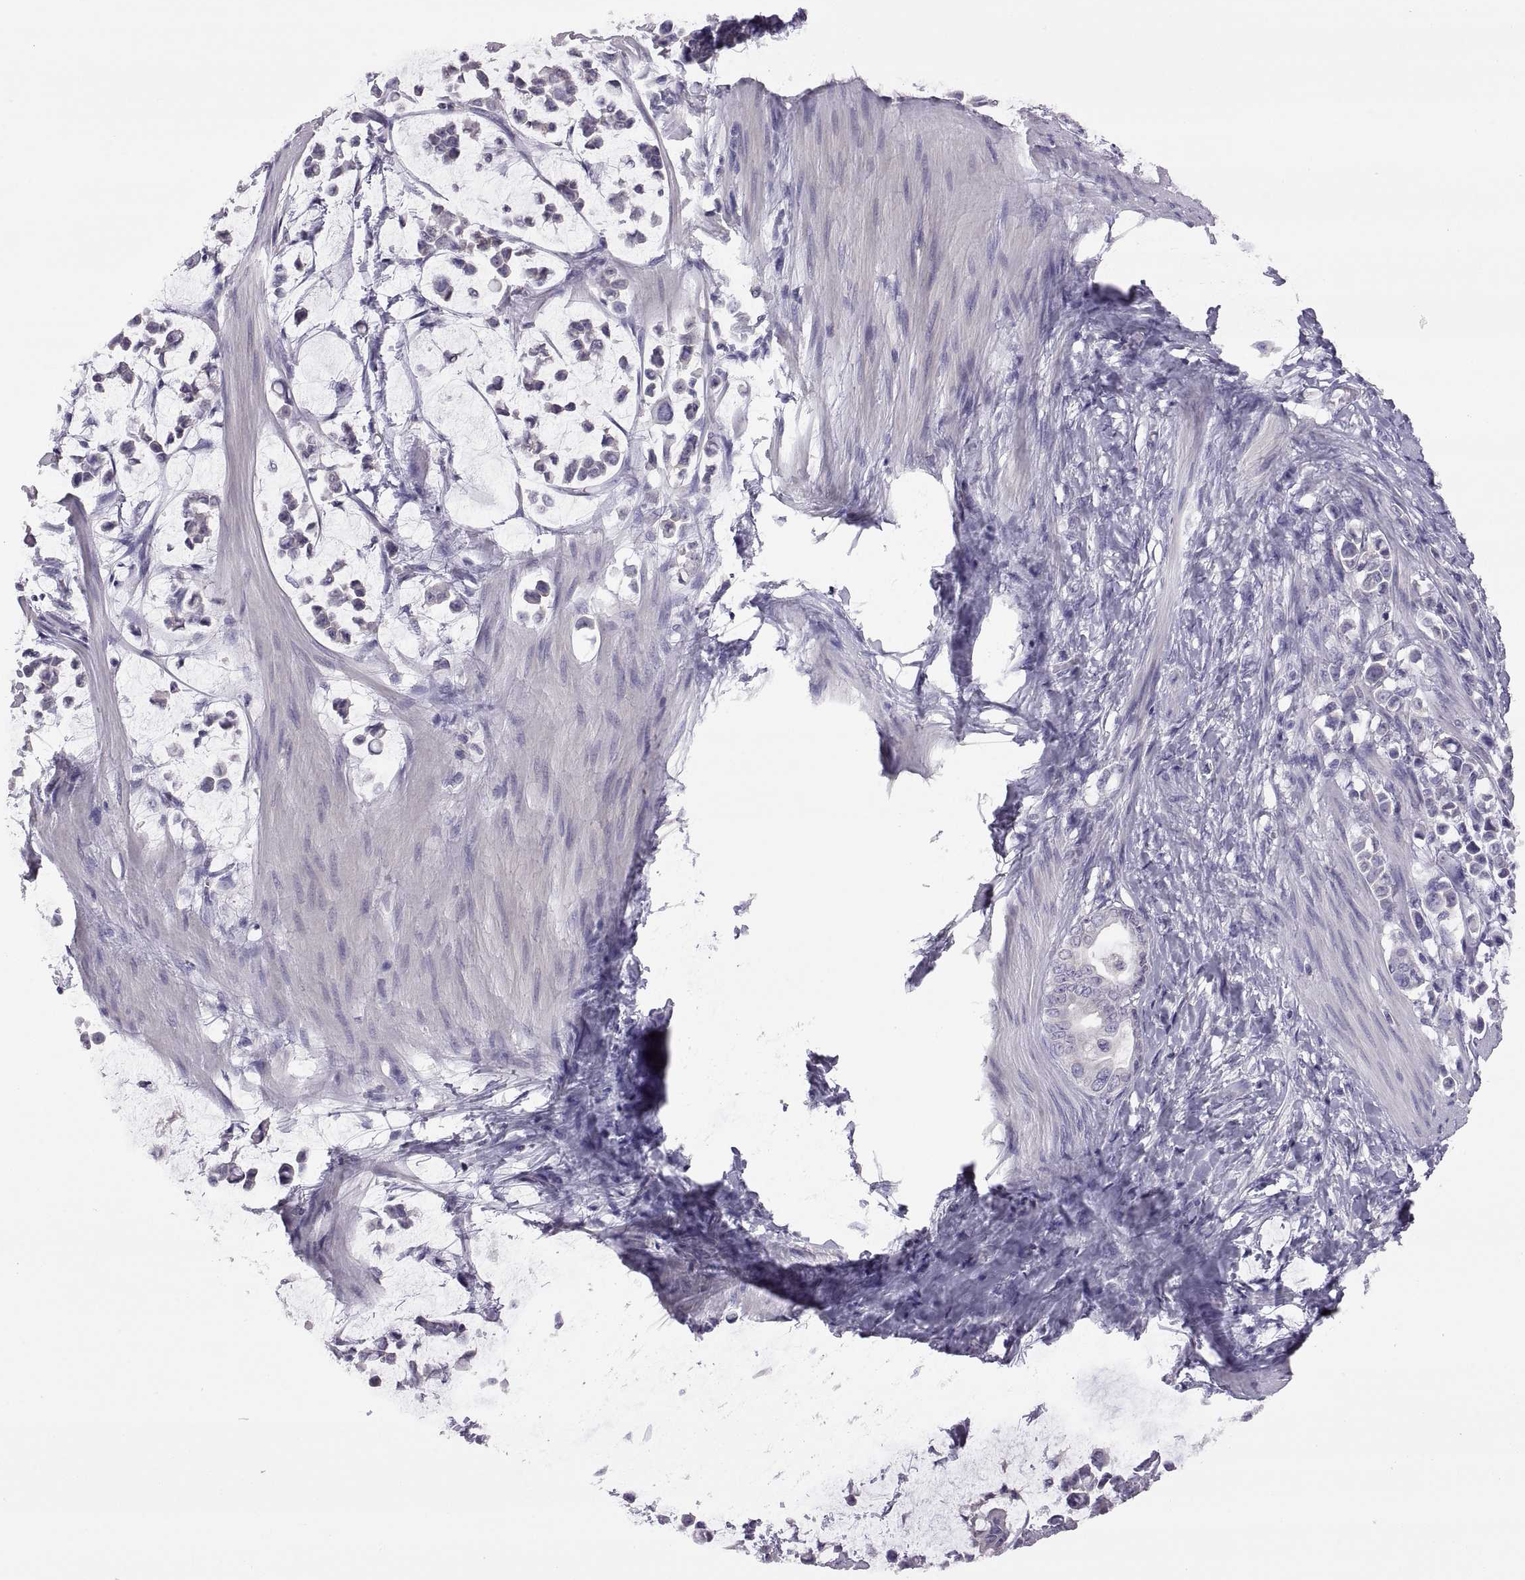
{"staining": {"intensity": "negative", "quantity": "none", "location": "none"}, "tissue": "stomach cancer", "cell_type": "Tumor cells", "image_type": "cancer", "snomed": [{"axis": "morphology", "description": "Adenocarcinoma, NOS"}, {"axis": "topography", "description": "Stomach"}], "caption": "Immunohistochemical staining of human stomach adenocarcinoma displays no significant expression in tumor cells. (Brightfield microscopy of DAB immunohistochemistry at high magnification).", "gene": "TBX19", "patient": {"sex": "male", "age": 82}}